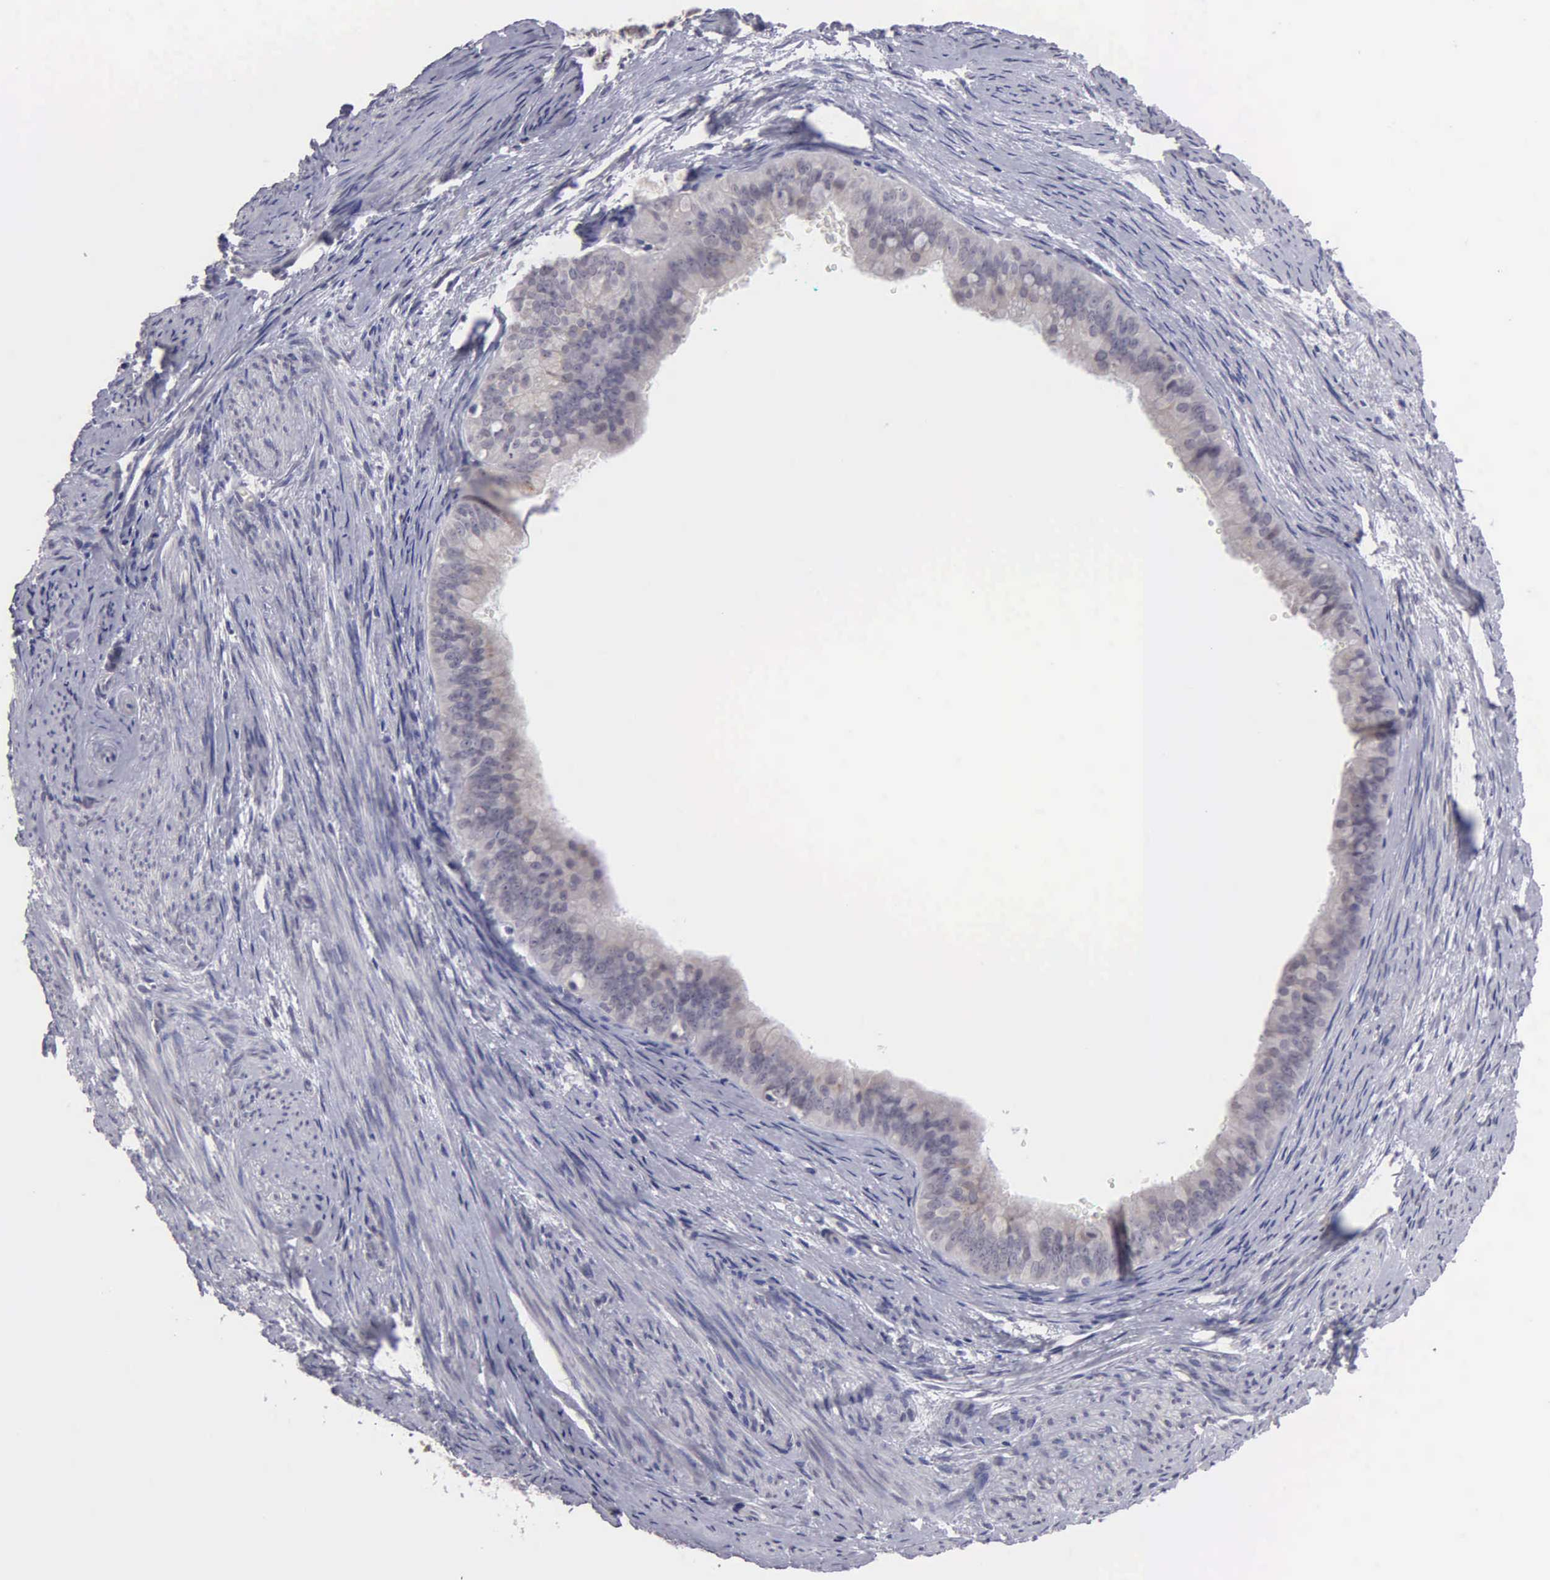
{"staining": {"intensity": "negative", "quantity": "none", "location": "none"}, "tissue": "endometrial cancer", "cell_type": "Tumor cells", "image_type": "cancer", "snomed": [{"axis": "morphology", "description": "Adenocarcinoma, NOS"}, {"axis": "topography", "description": "Endometrium"}], "caption": "Tumor cells show no significant positivity in endometrial cancer (adenocarcinoma).", "gene": "BRD1", "patient": {"sex": "female", "age": 76}}